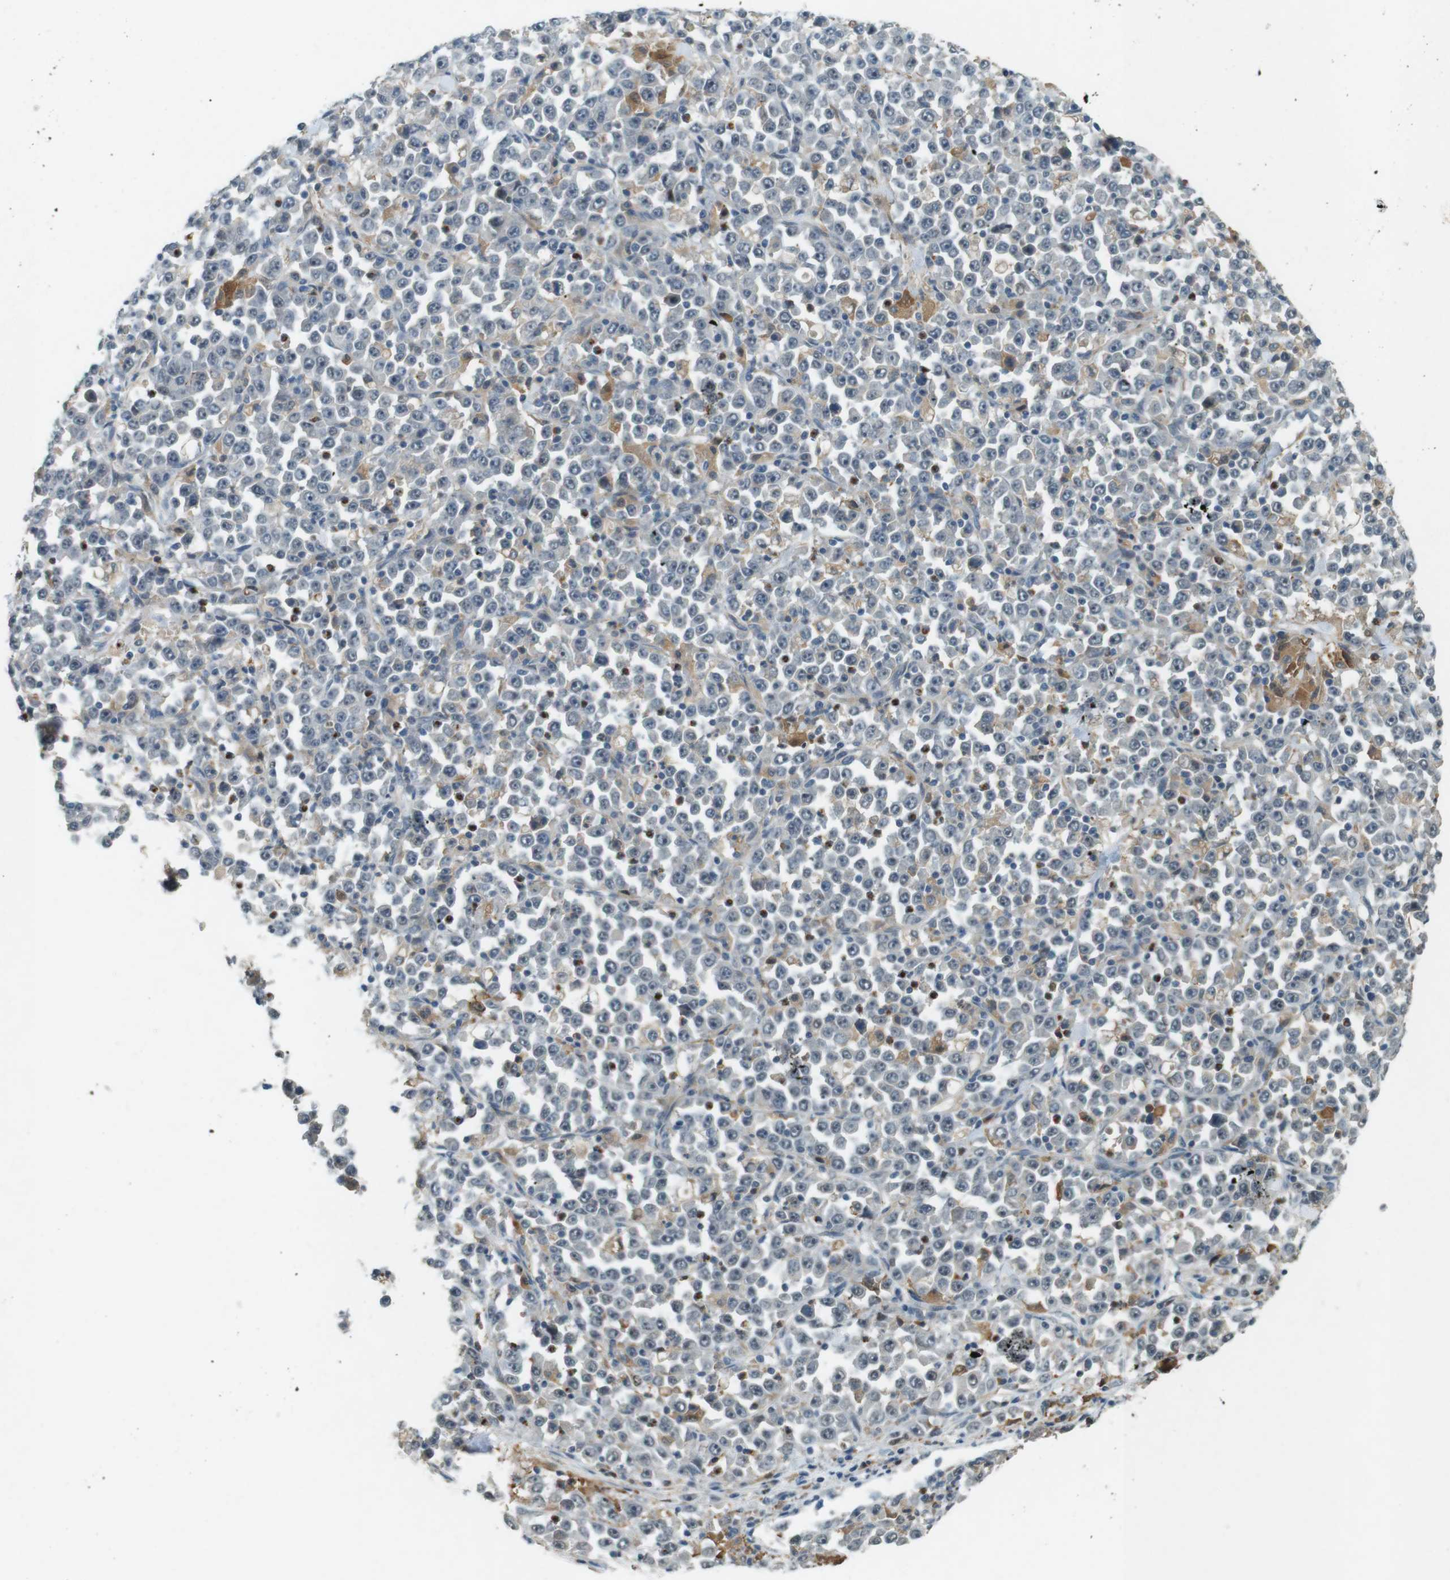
{"staining": {"intensity": "negative", "quantity": "none", "location": "none"}, "tissue": "stomach cancer", "cell_type": "Tumor cells", "image_type": "cancer", "snomed": [{"axis": "morphology", "description": "Normal tissue, NOS"}, {"axis": "morphology", "description": "Adenocarcinoma, NOS"}, {"axis": "topography", "description": "Stomach, upper"}, {"axis": "topography", "description": "Stomach"}], "caption": "This is an immunohistochemistry histopathology image of human stomach cancer. There is no positivity in tumor cells.", "gene": "CDK14", "patient": {"sex": "male", "age": 59}}